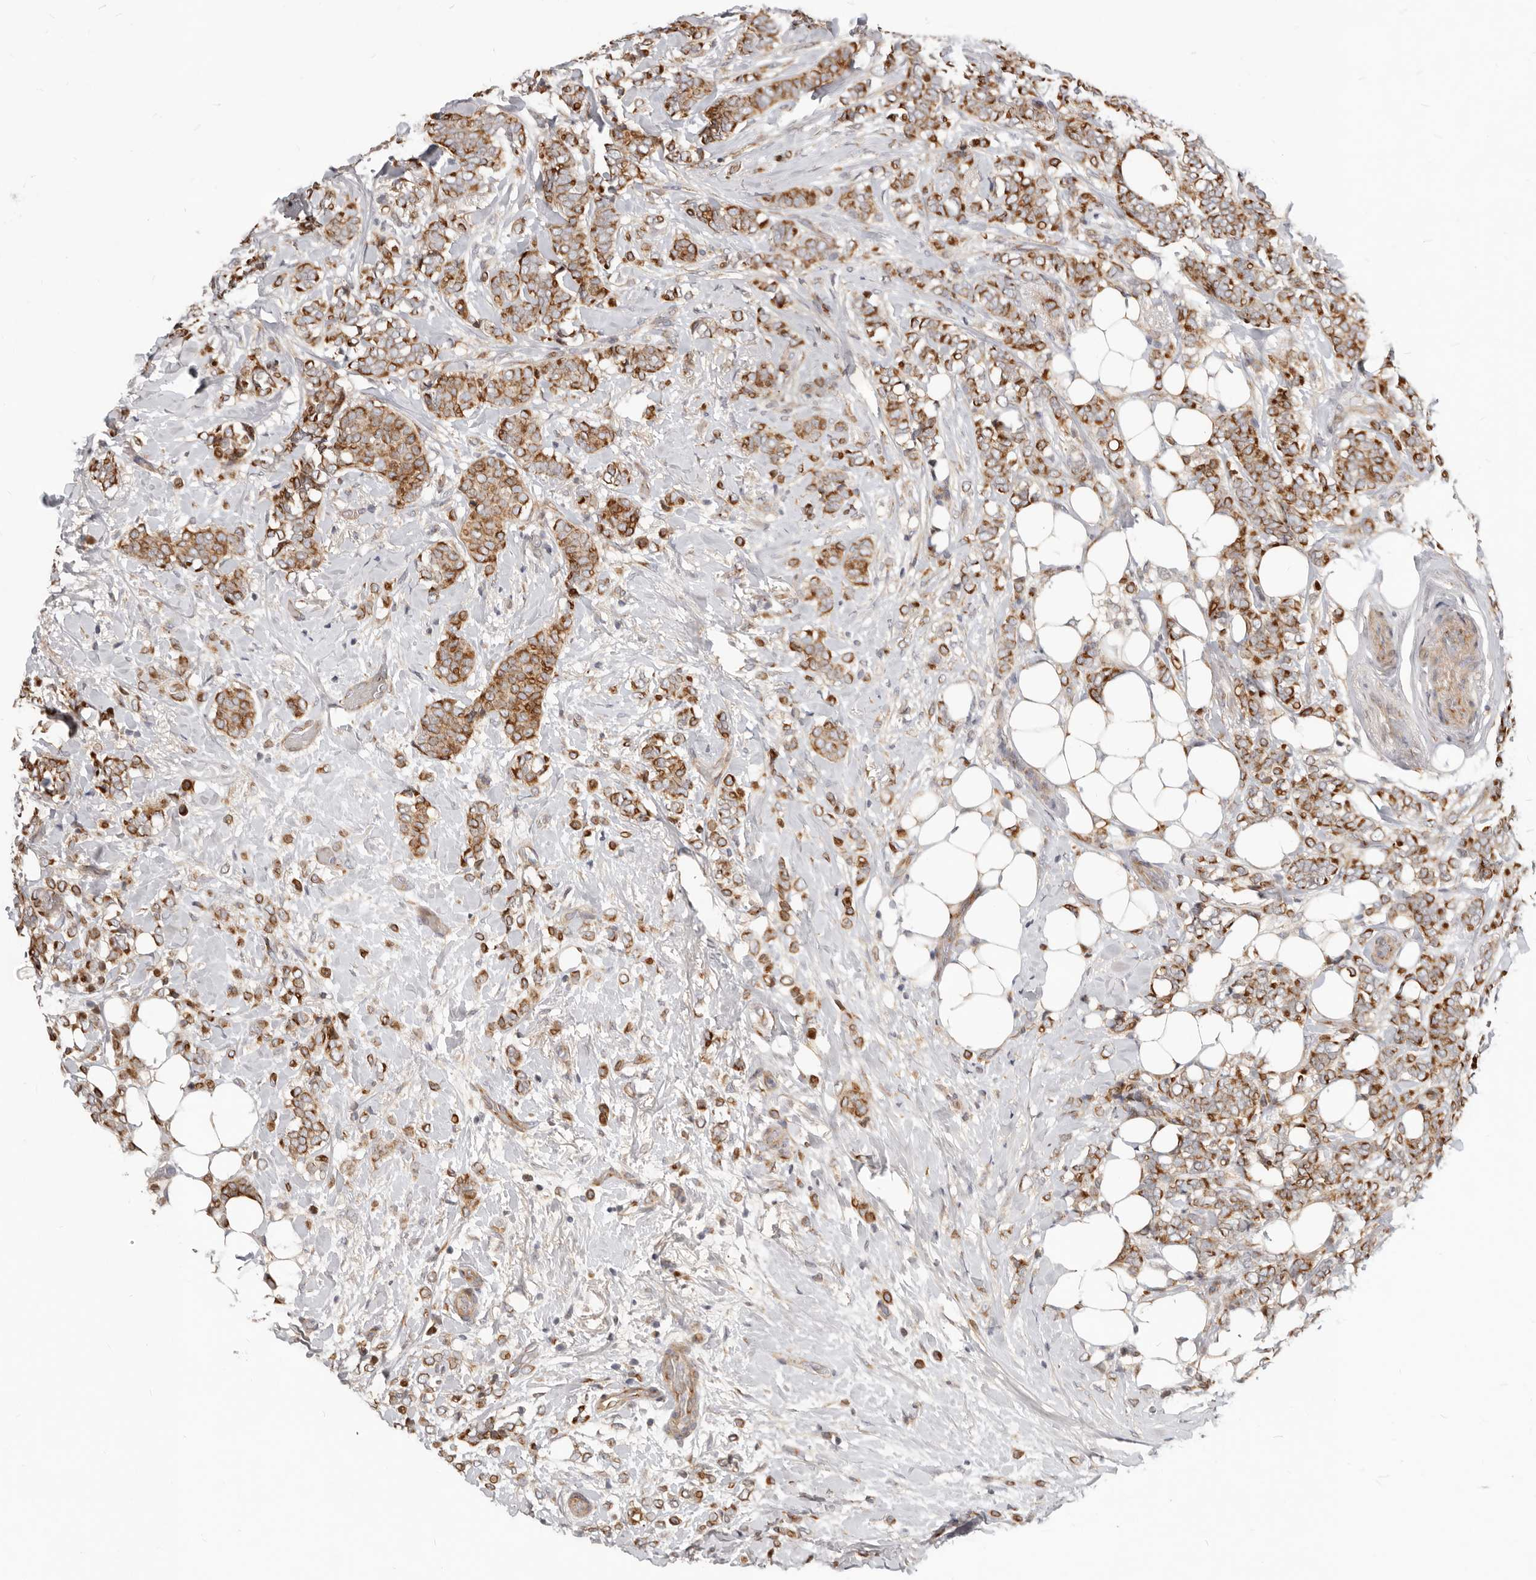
{"staining": {"intensity": "strong", "quantity": ">75%", "location": "cytoplasmic/membranous"}, "tissue": "breast cancer", "cell_type": "Tumor cells", "image_type": "cancer", "snomed": [{"axis": "morphology", "description": "Lobular carcinoma"}, {"axis": "topography", "description": "Breast"}], "caption": "A high-resolution photomicrograph shows immunohistochemistry staining of breast cancer (lobular carcinoma), which demonstrates strong cytoplasmic/membranous positivity in approximately >75% of tumor cells.", "gene": "NPY4R", "patient": {"sex": "female", "age": 50}}